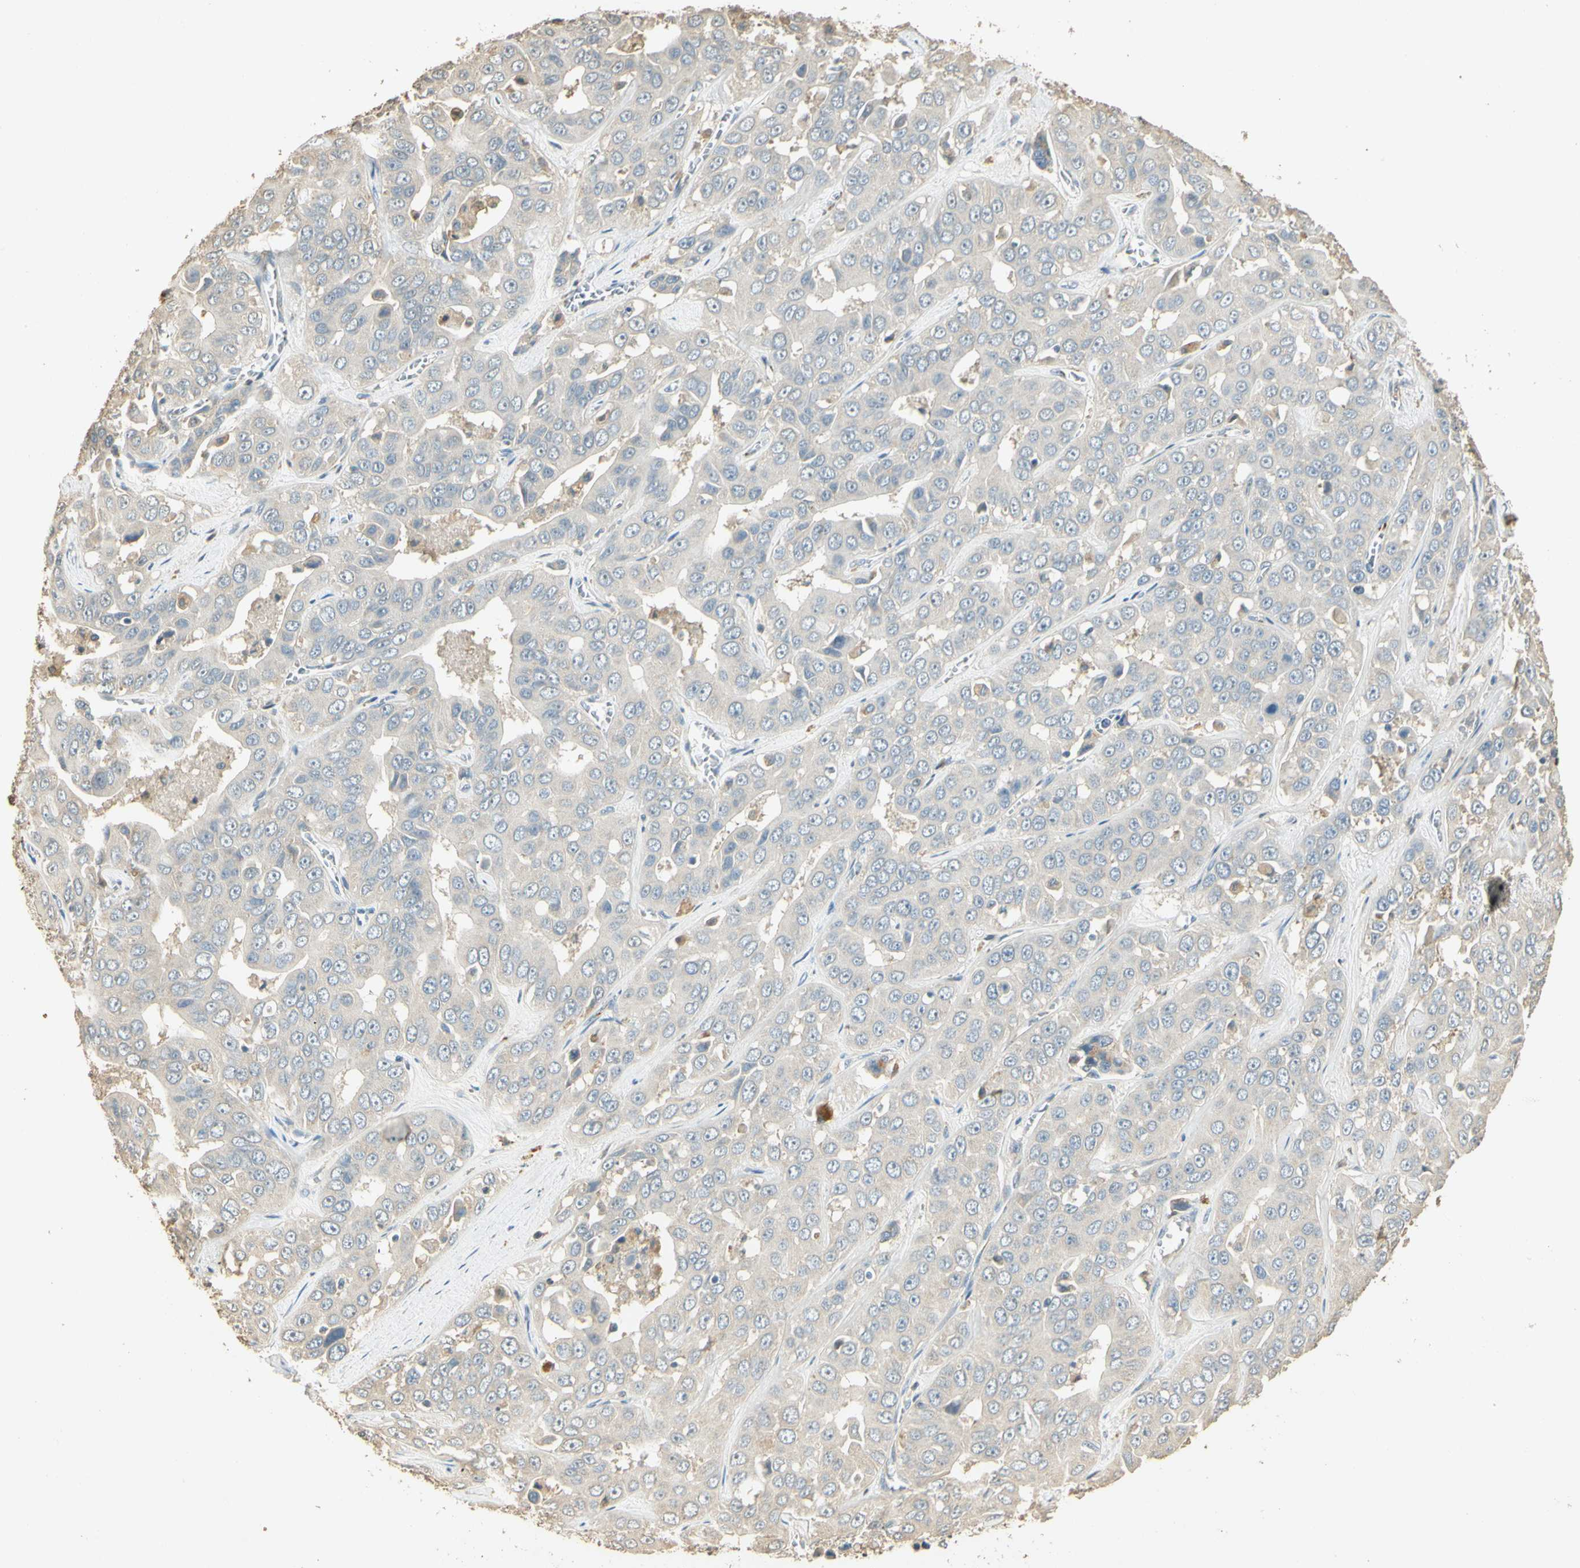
{"staining": {"intensity": "negative", "quantity": "none", "location": "none"}, "tissue": "liver cancer", "cell_type": "Tumor cells", "image_type": "cancer", "snomed": [{"axis": "morphology", "description": "Cholangiocarcinoma"}, {"axis": "topography", "description": "Liver"}], "caption": "Immunohistochemical staining of human liver cholangiocarcinoma shows no significant staining in tumor cells. (DAB immunohistochemistry, high magnification).", "gene": "UXS1", "patient": {"sex": "female", "age": 52}}